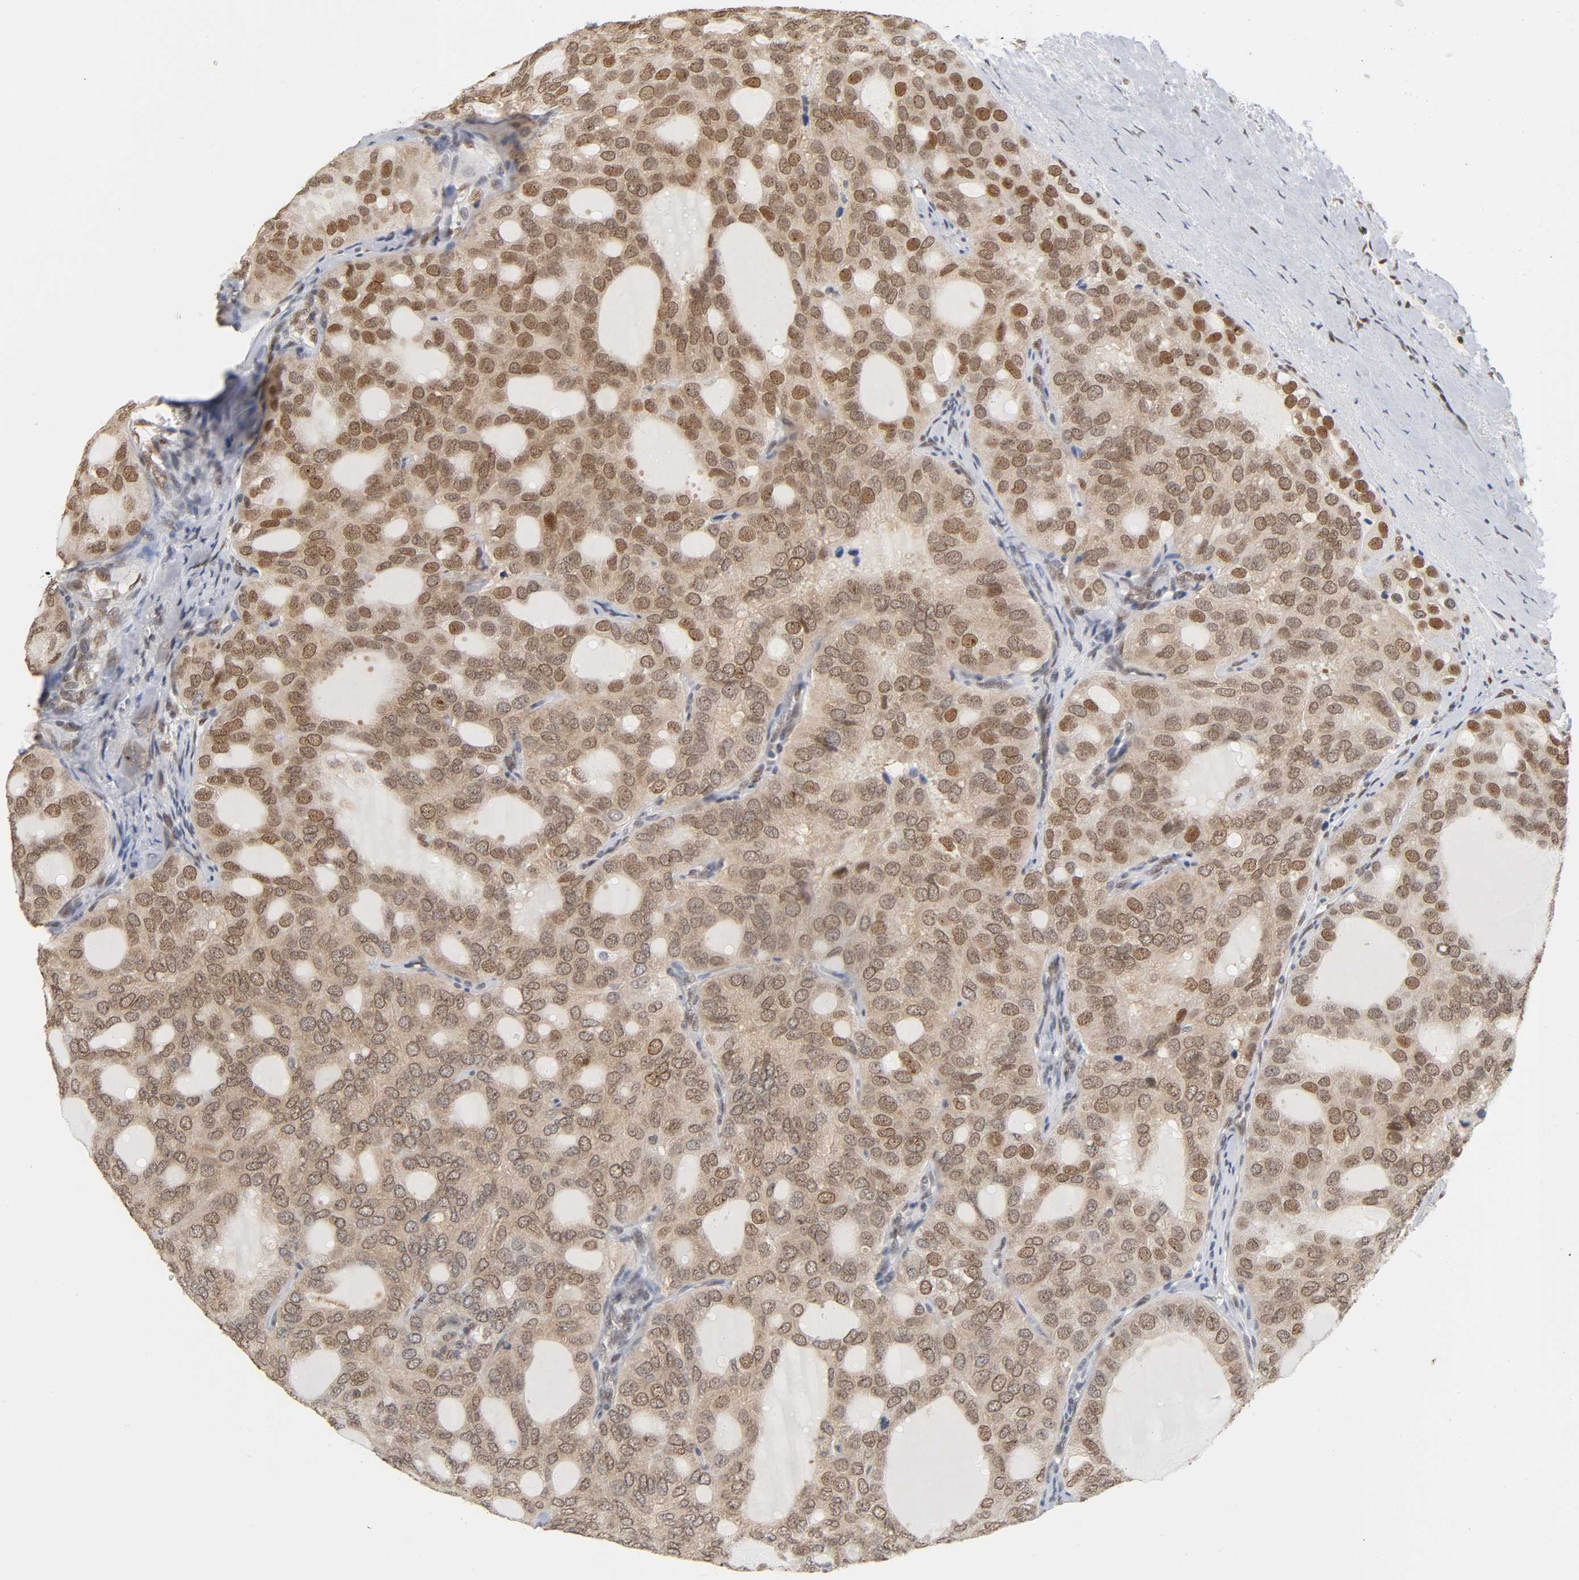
{"staining": {"intensity": "moderate", "quantity": ">75%", "location": "nuclear"}, "tissue": "thyroid cancer", "cell_type": "Tumor cells", "image_type": "cancer", "snomed": [{"axis": "morphology", "description": "Follicular adenoma carcinoma, NOS"}, {"axis": "topography", "description": "Thyroid gland"}], "caption": "Protein analysis of thyroid follicular adenoma carcinoma tissue exhibits moderate nuclear positivity in about >75% of tumor cells.", "gene": "SUMO1", "patient": {"sex": "male", "age": 75}}